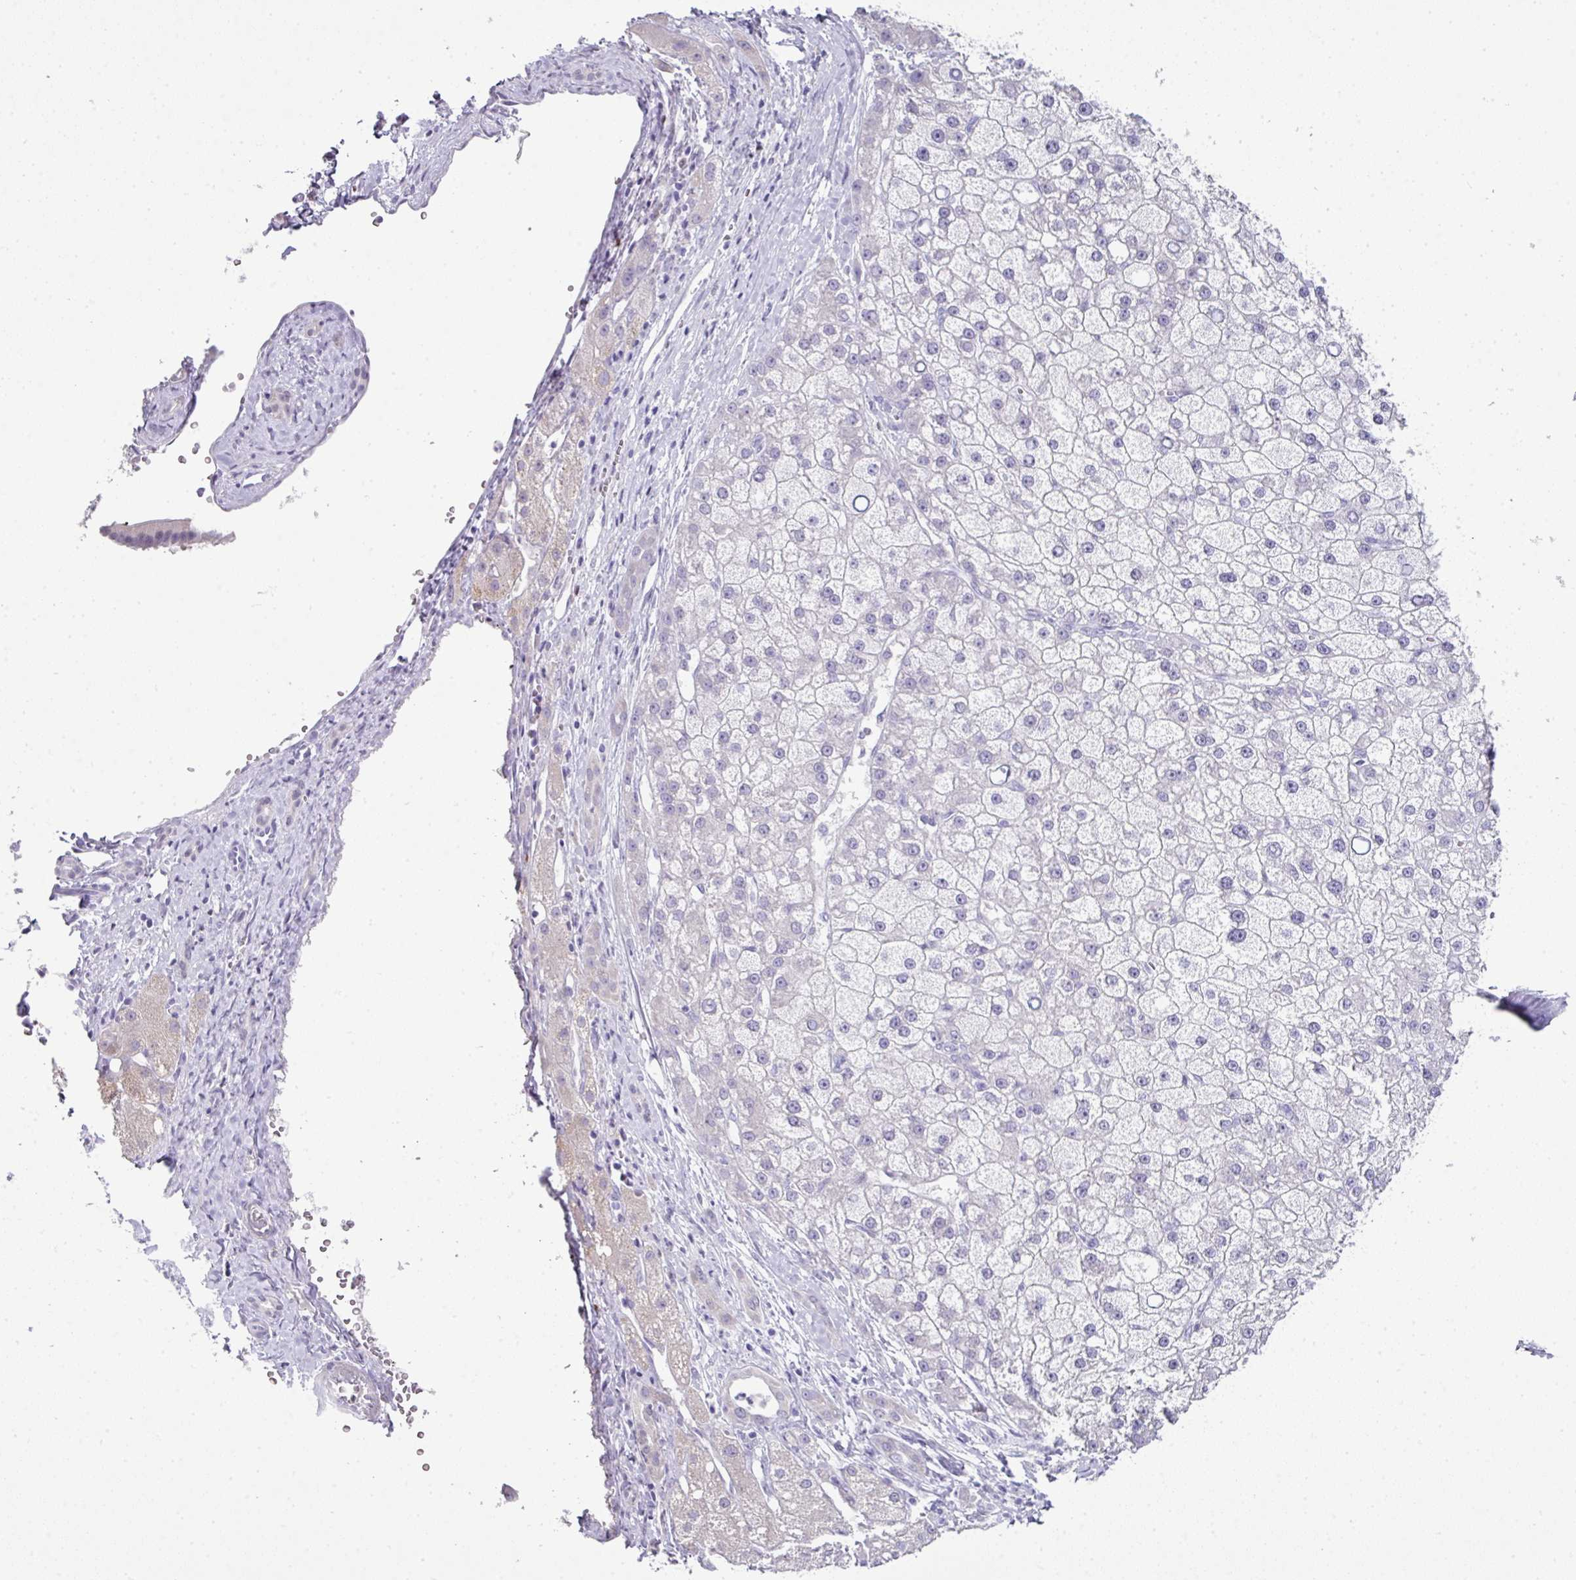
{"staining": {"intensity": "negative", "quantity": "none", "location": "none"}, "tissue": "liver cancer", "cell_type": "Tumor cells", "image_type": "cancer", "snomed": [{"axis": "morphology", "description": "Carcinoma, Hepatocellular, NOS"}, {"axis": "topography", "description": "Liver"}], "caption": "Tumor cells show no significant protein staining in liver hepatocellular carcinoma.", "gene": "BCL11A", "patient": {"sex": "male", "age": 67}}